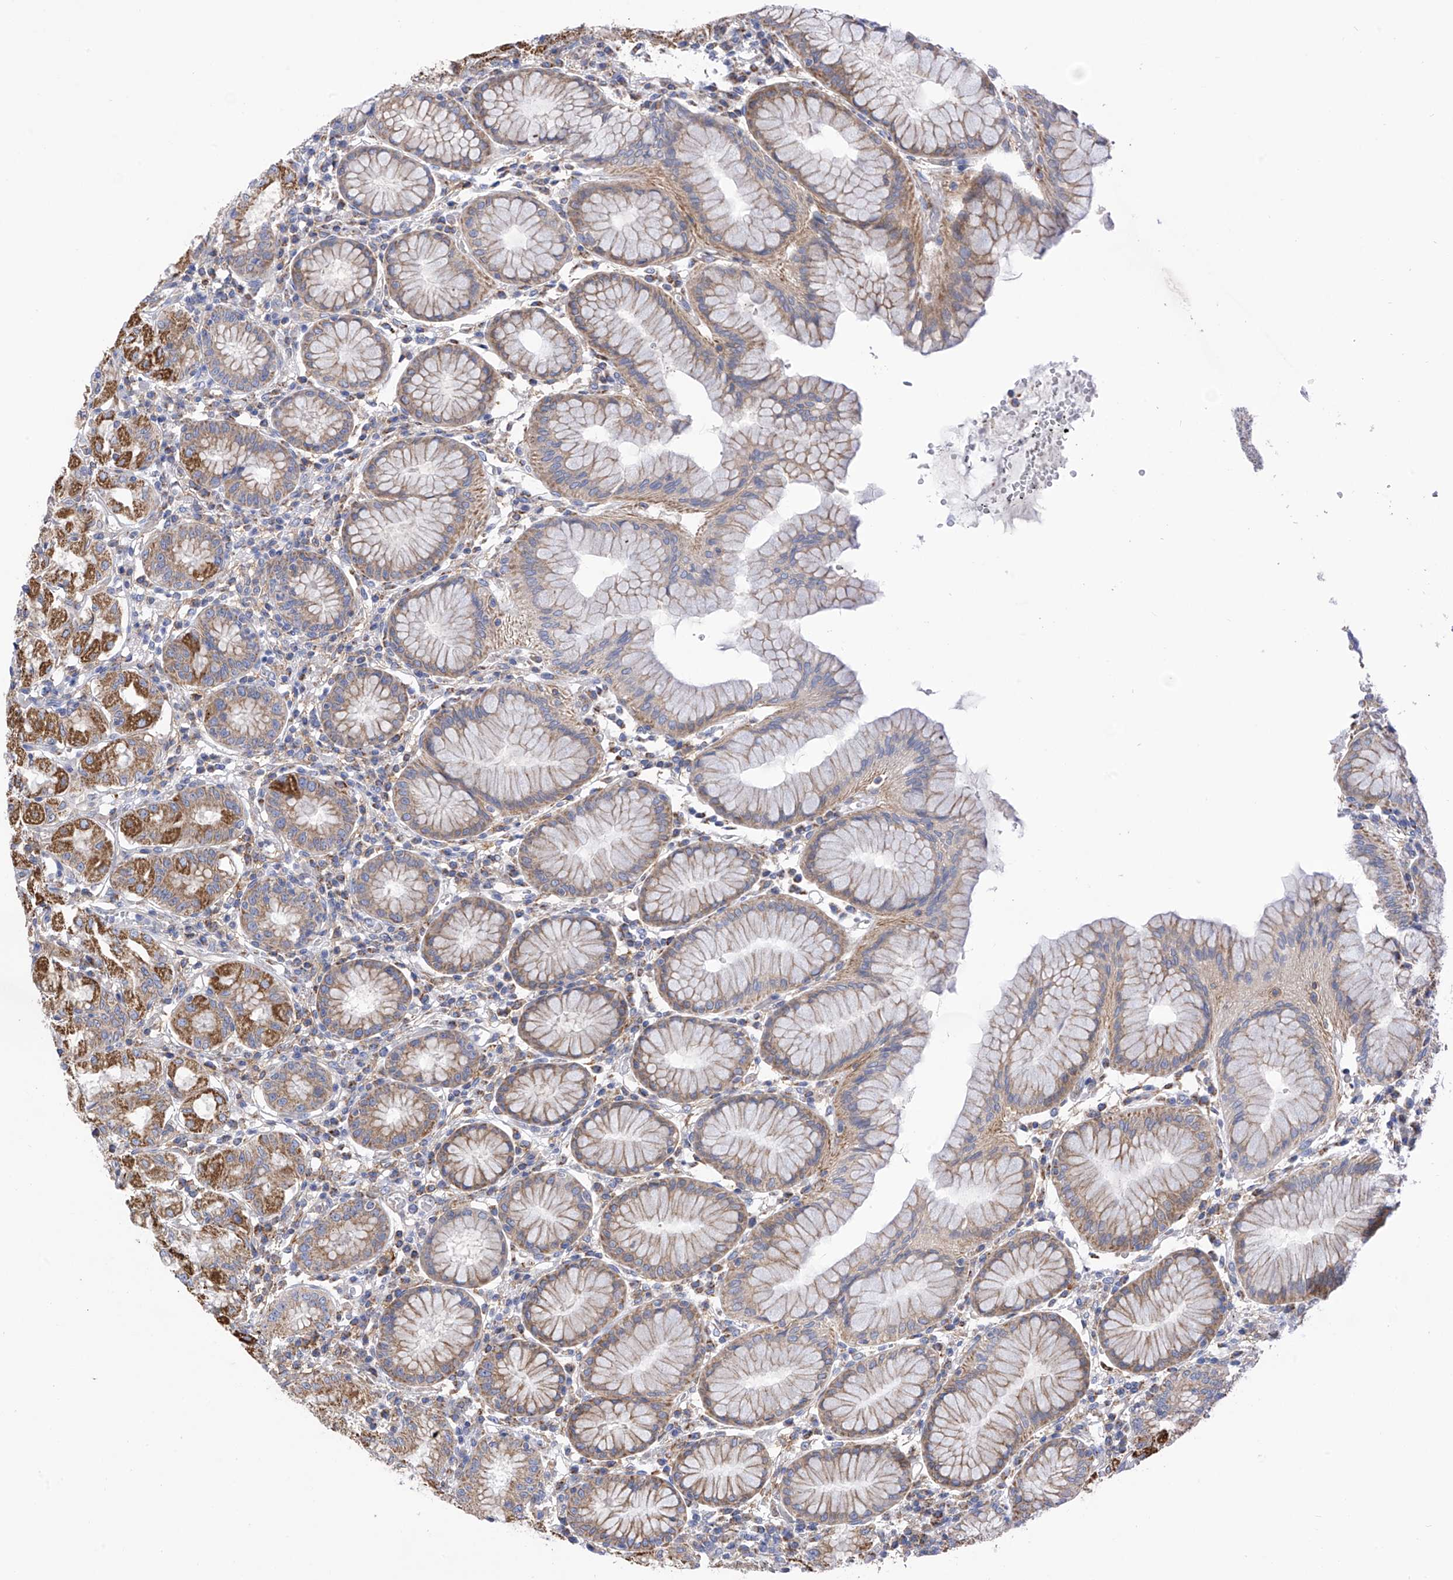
{"staining": {"intensity": "moderate", "quantity": "25%-75%", "location": "cytoplasmic/membranous"}, "tissue": "stomach", "cell_type": "Glandular cells", "image_type": "normal", "snomed": [{"axis": "morphology", "description": "Normal tissue, NOS"}, {"axis": "topography", "description": "Stomach"}, {"axis": "topography", "description": "Stomach, lower"}], "caption": "Immunohistochemistry (IHC) micrograph of benign human stomach stained for a protein (brown), which reveals medium levels of moderate cytoplasmic/membranous expression in about 25%-75% of glandular cells.", "gene": "P2RX7", "patient": {"sex": "female", "age": 56}}